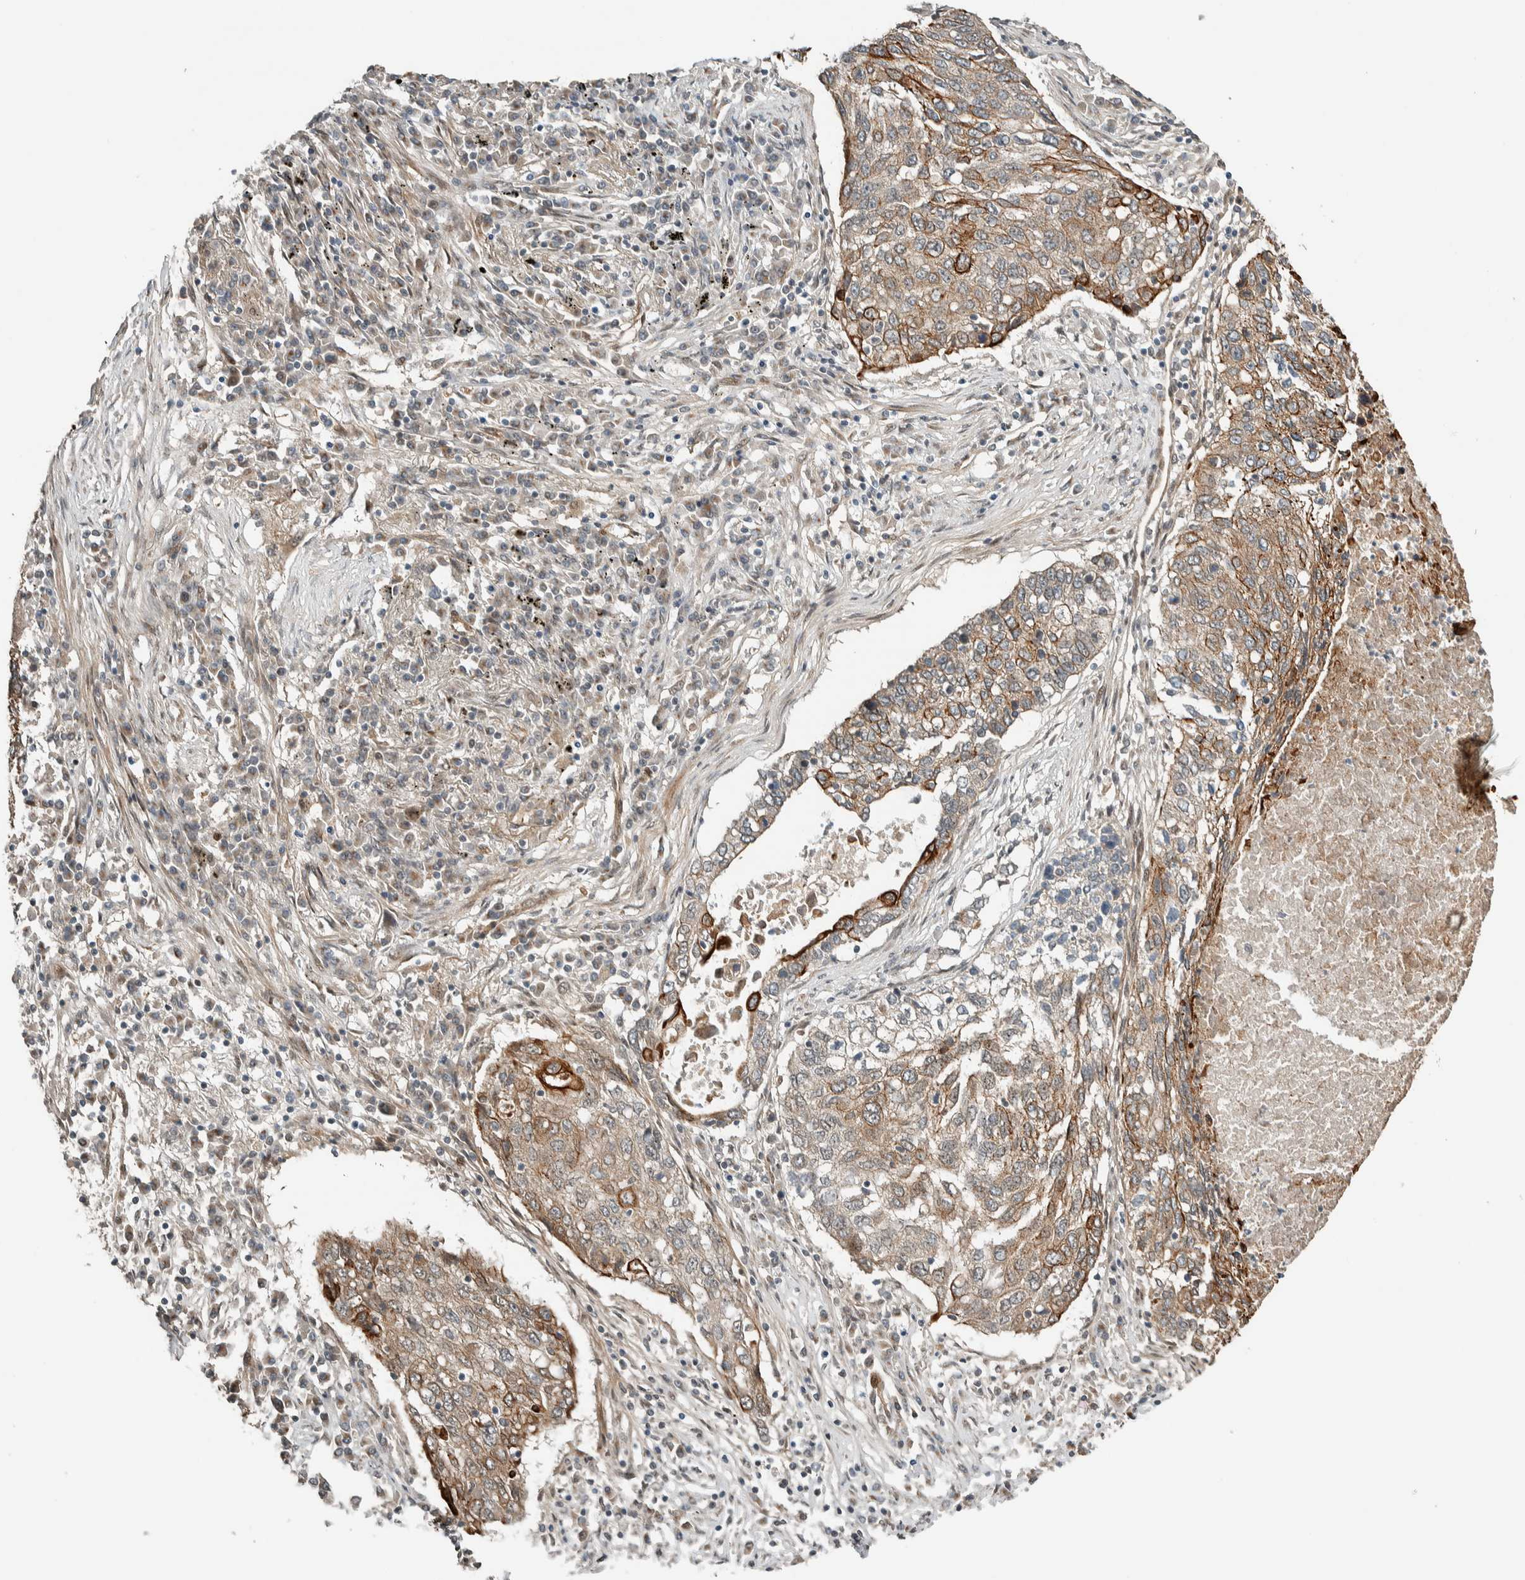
{"staining": {"intensity": "moderate", "quantity": ">75%", "location": "cytoplasmic/membranous"}, "tissue": "lung cancer", "cell_type": "Tumor cells", "image_type": "cancer", "snomed": [{"axis": "morphology", "description": "Squamous cell carcinoma, NOS"}, {"axis": "topography", "description": "Lung"}], "caption": "There is medium levels of moderate cytoplasmic/membranous positivity in tumor cells of lung cancer (squamous cell carcinoma), as demonstrated by immunohistochemical staining (brown color).", "gene": "STXBP4", "patient": {"sex": "female", "age": 63}}